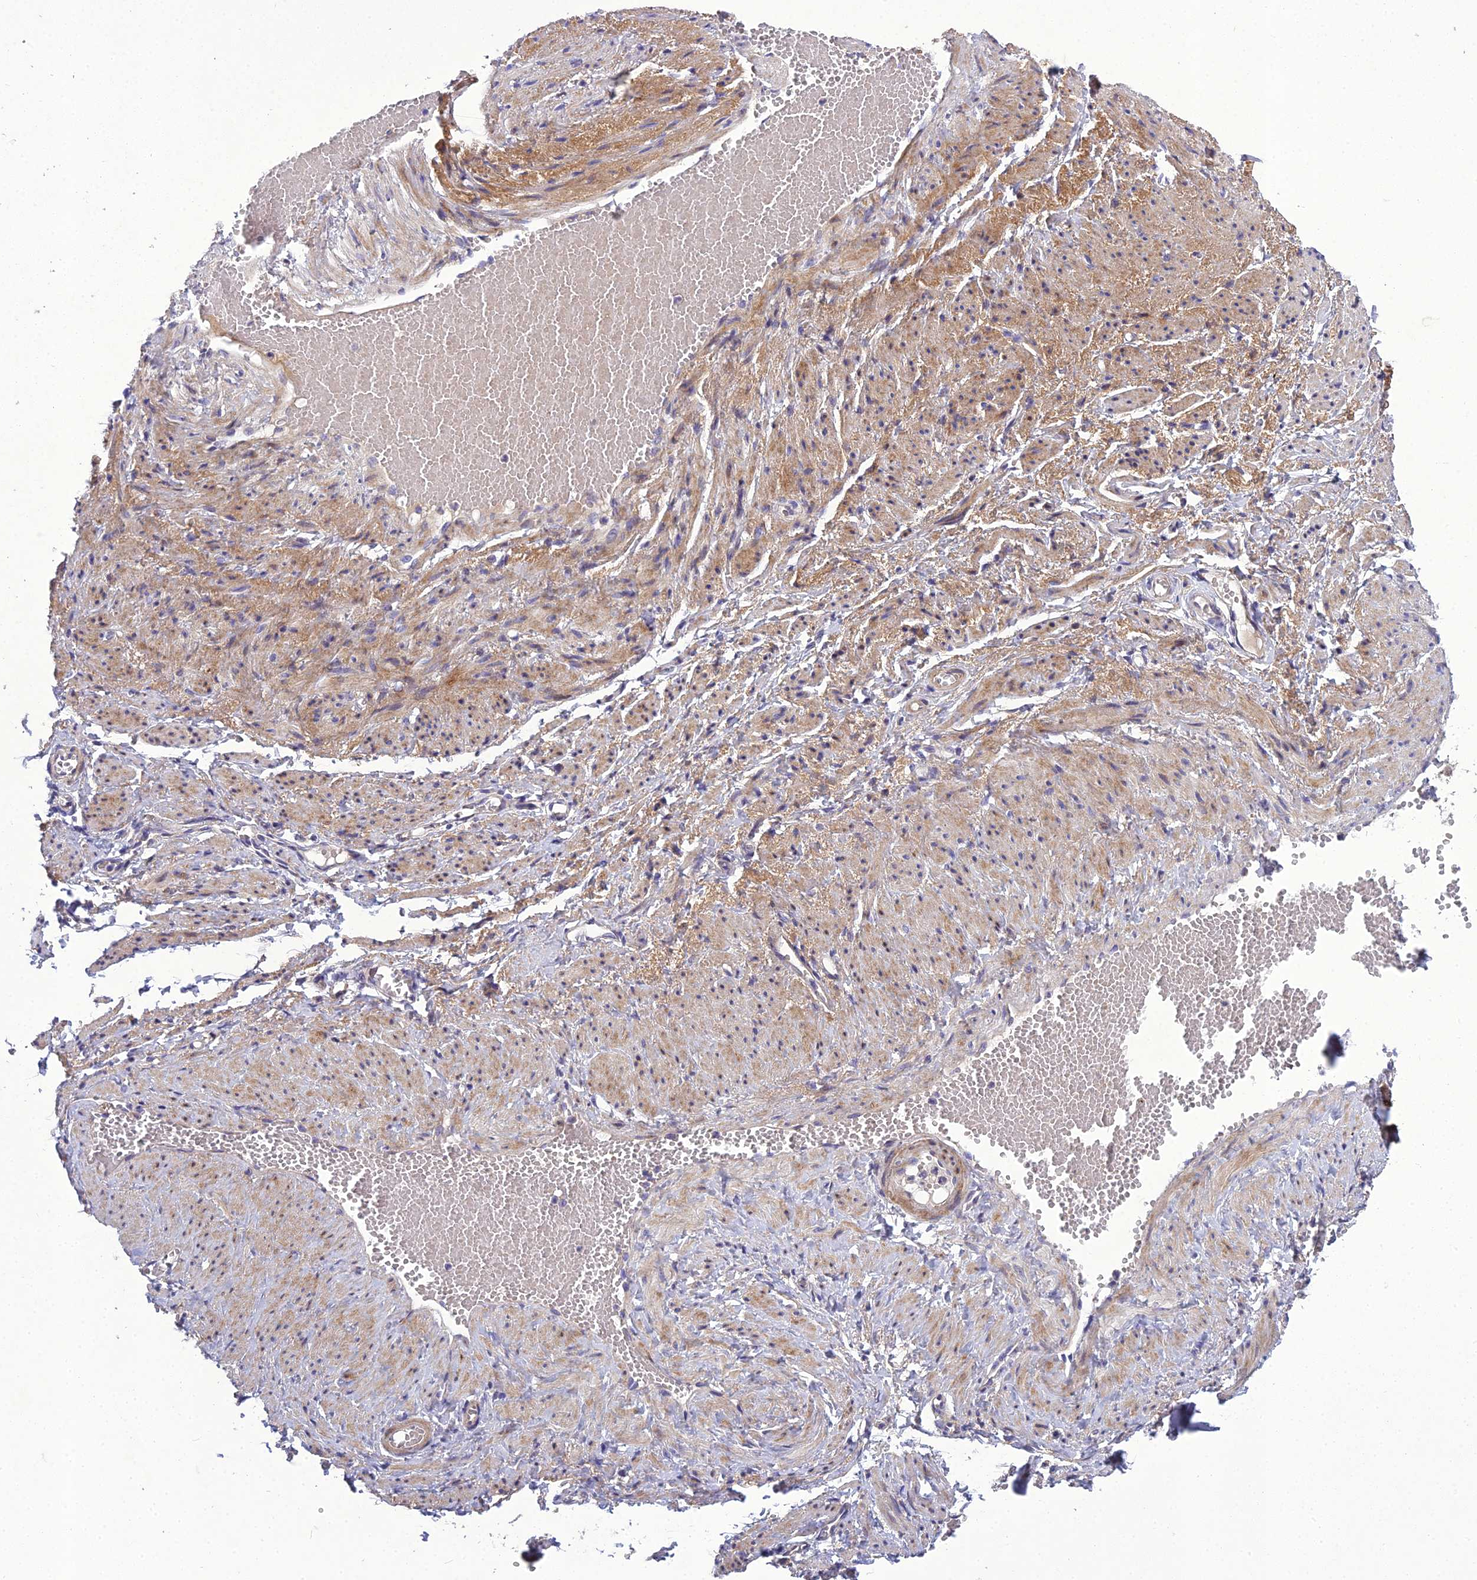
{"staining": {"intensity": "negative", "quantity": "none", "location": "none"}, "tissue": "soft tissue", "cell_type": "Fibroblasts", "image_type": "normal", "snomed": [{"axis": "morphology", "description": "Normal tissue, NOS"}, {"axis": "topography", "description": "Smooth muscle"}, {"axis": "topography", "description": "Peripheral nerve tissue"}], "caption": "Fibroblasts show no significant expression in benign soft tissue.", "gene": "ADIPOR2", "patient": {"sex": "female", "age": 39}}